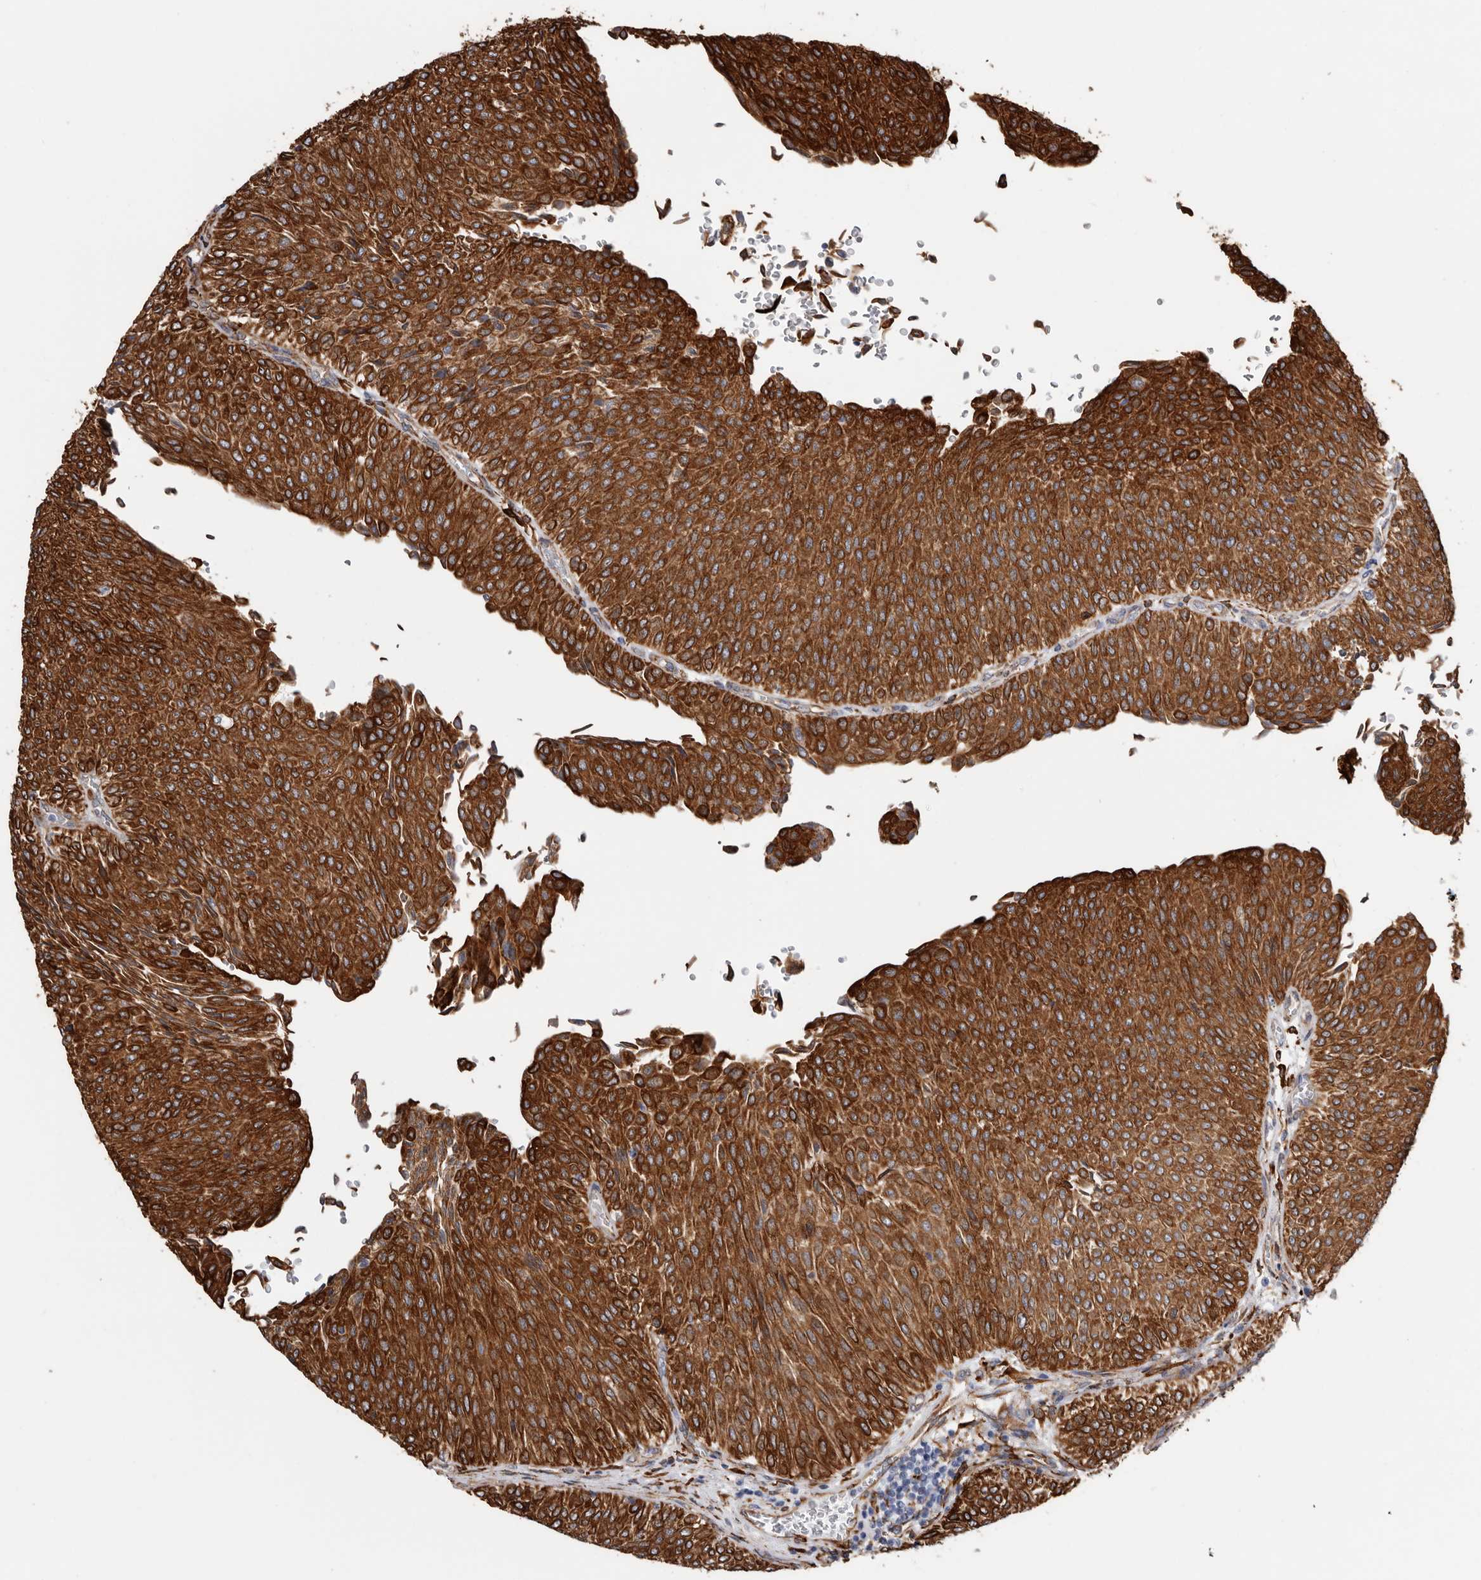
{"staining": {"intensity": "strong", "quantity": ">75%", "location": "cytoplasmic/membranous"}, "tissue": "urothelial cancer", "cell_type": "Tumor cells", "image_type": "cancer", "snomed": [{"axis": "morphology", "description": "Urothelial carcinoma, Low grade"}, {"axis": "topography", "description": "Urinary bladder"}], "caption": "This image shows immunohistochemistry (IHC) staining of urothelial cancer, with high strong cytoplasmic/membranous positivity in about >75% of tumor cells.", "gene": "SEMA3E", "patient": {"sex": "male", "age": 78}}